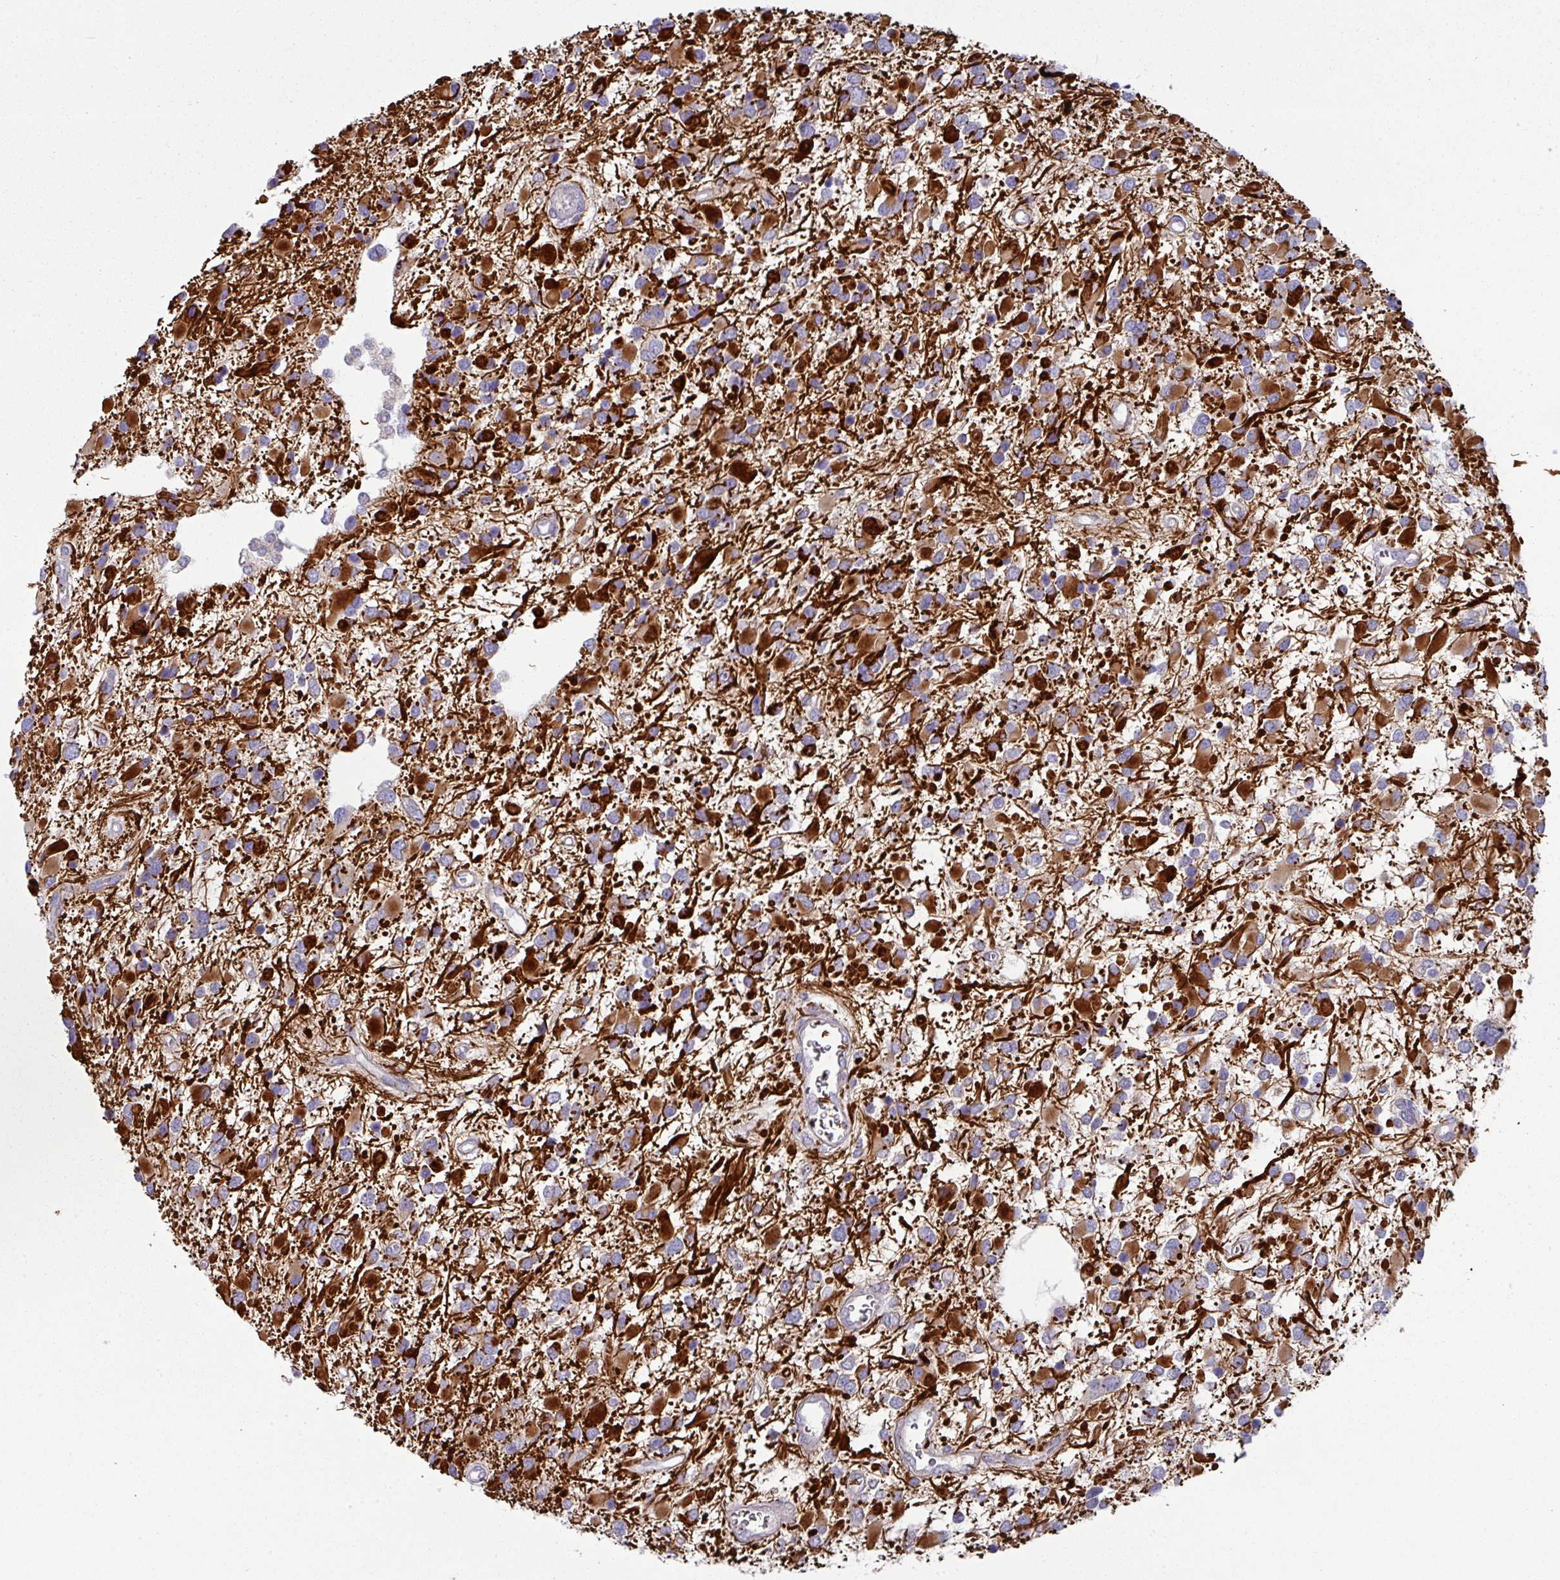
{"staining": {"intensity": "strong", "quantity": ">75%", "location": "cytoplasmic/membranous"}, "tissue": "glioma", "cell_type": "Tumor cells", "image_type": "cancer", "snomed": [{"axis": "morphology", "description": "Glioma, malignant, High grade"}, {"axis": "topography", "description": "Brain"}], "caption": "Protein expression by IHC displays strong cytoplasmic/membranous positivity in about >75% of tumor cells in glioma.", "gene": "IL4R", "patient": {"sex": "male", "age": 53}}